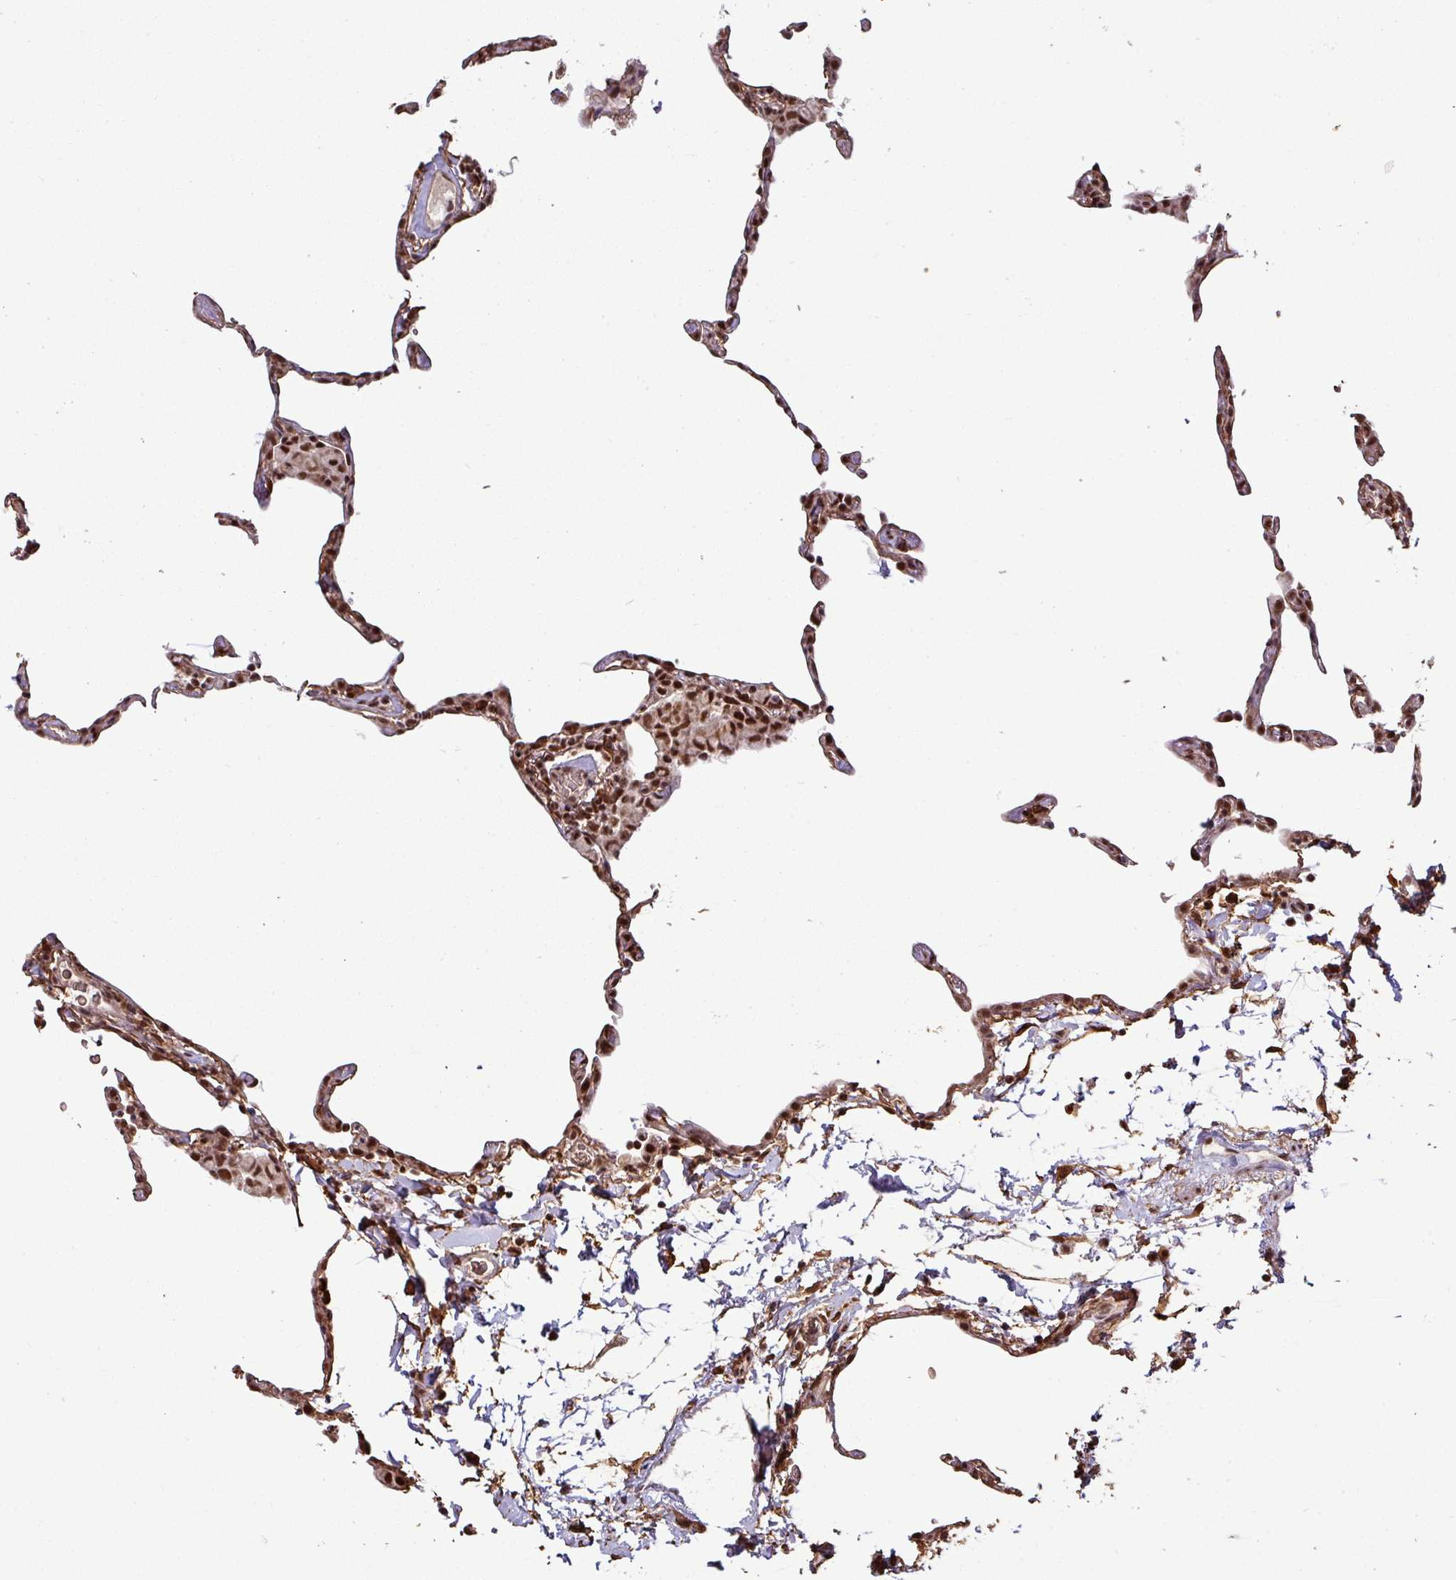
{"staining": {"intensity": "strong", "quantity": "25%-75%", "location": "nuclear"}, "tissue": "lung", "cell_type": "Alveolar cells", "image_type": "normal", "snomed": [{"axis": "morphology", "description": "Normal tissue, NOS"}, {"axis": "topography", "description": "Lung"}], "caption": "A photomicrograph of human lung stained for a protein shows strong nuclear brown staining in alveolar cells.", "gene": "PHF23", "patient": {"sex": "female", "age": 57}}